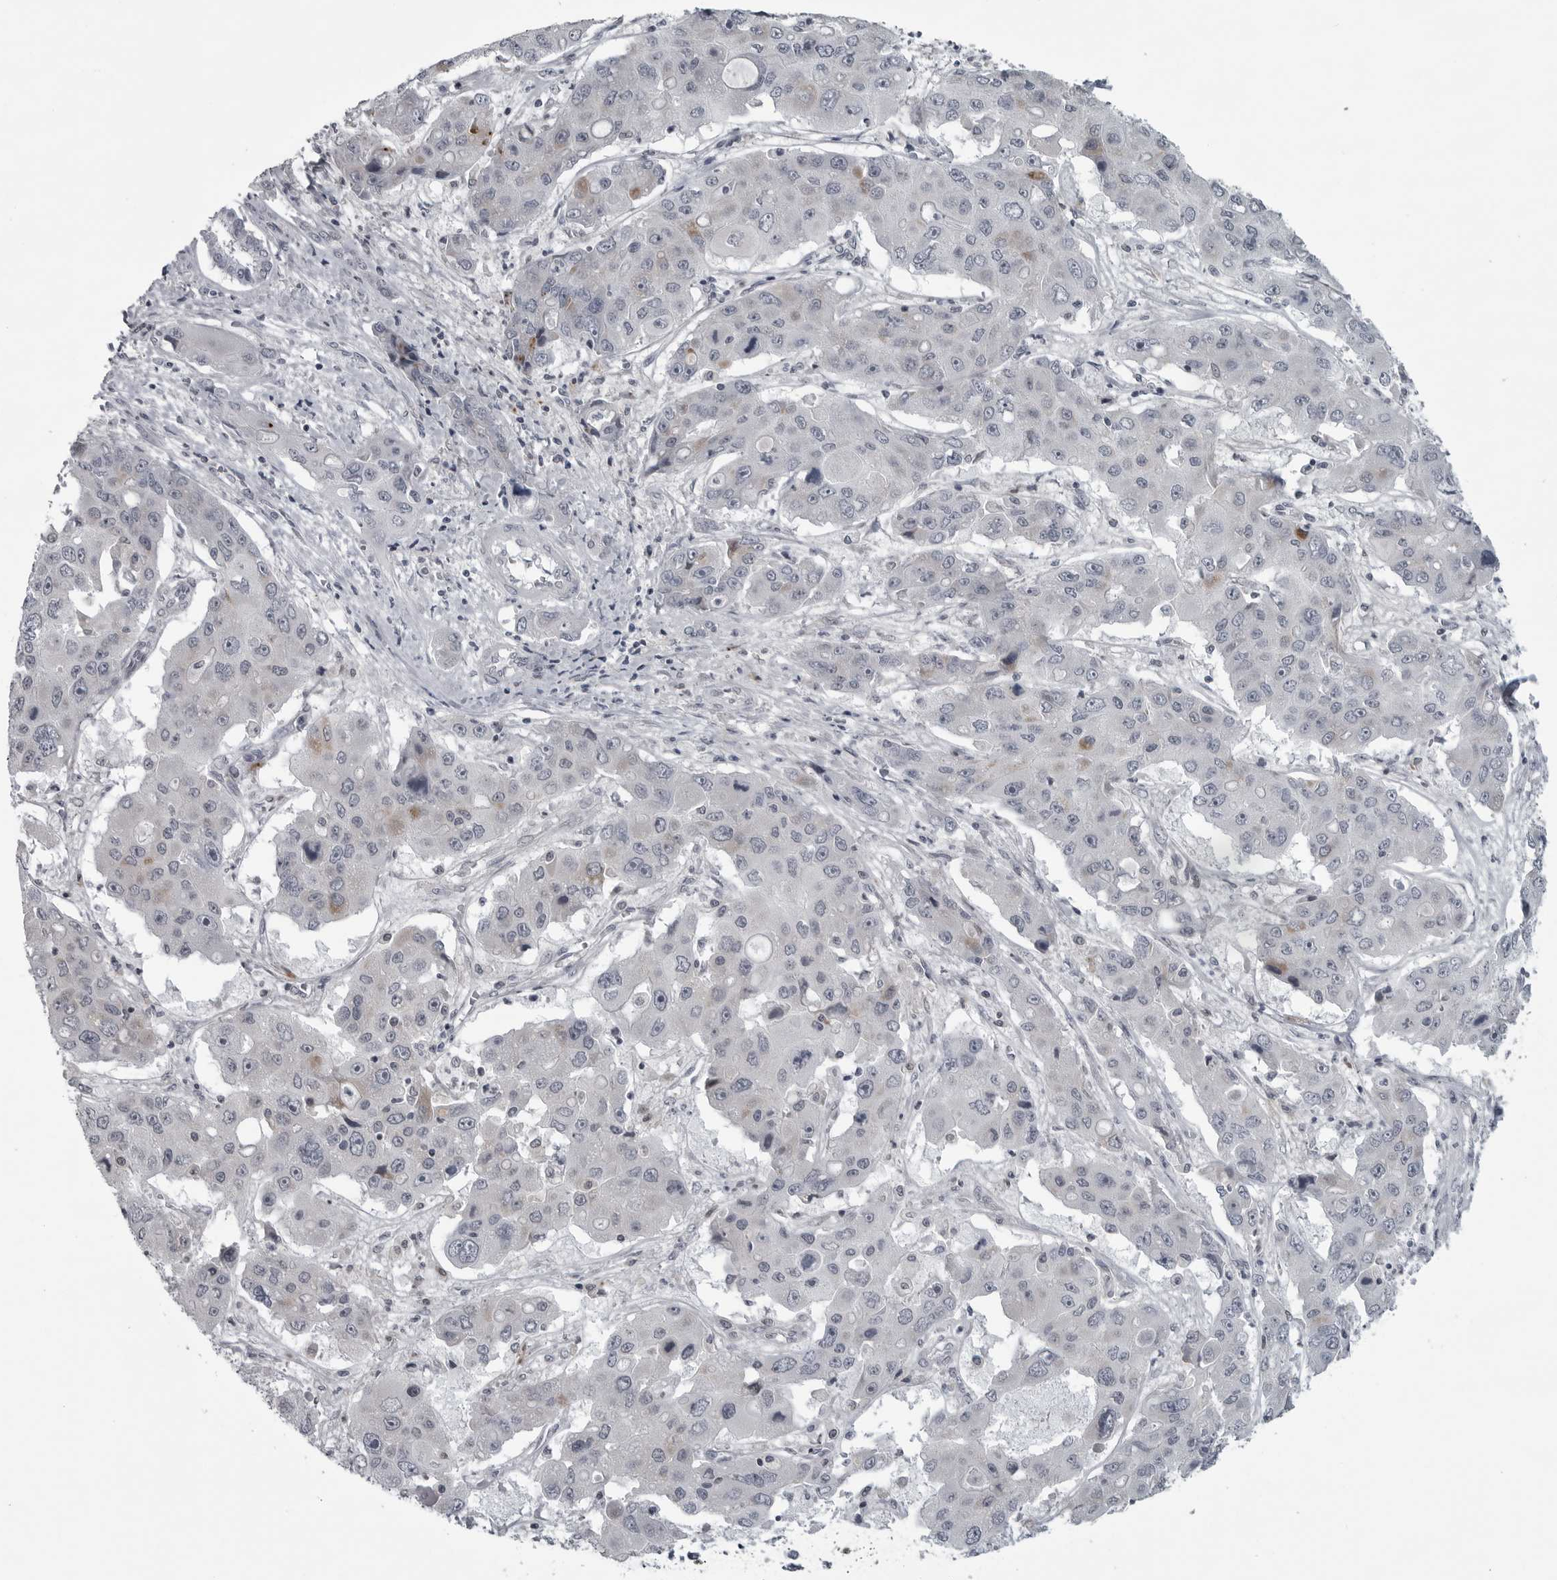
{"staining": {"intensity": "negative", "quantity": "none", "location": "none"}, "tissue": "liver cancer", "cell_type": "Tumor cells", "image_type": "cancer", "snomed": [{"axis": "morphology", "description": "Cholangiocarcinoma"}, {"axis": "topography", "description": "Liver"}], "caption": "Micrograph shows no significant protein staining in tumor cells of liver cholangiocarcinoma.", "gene": "LYSMD1", "patient": {"sex": "male", "age": 67}}